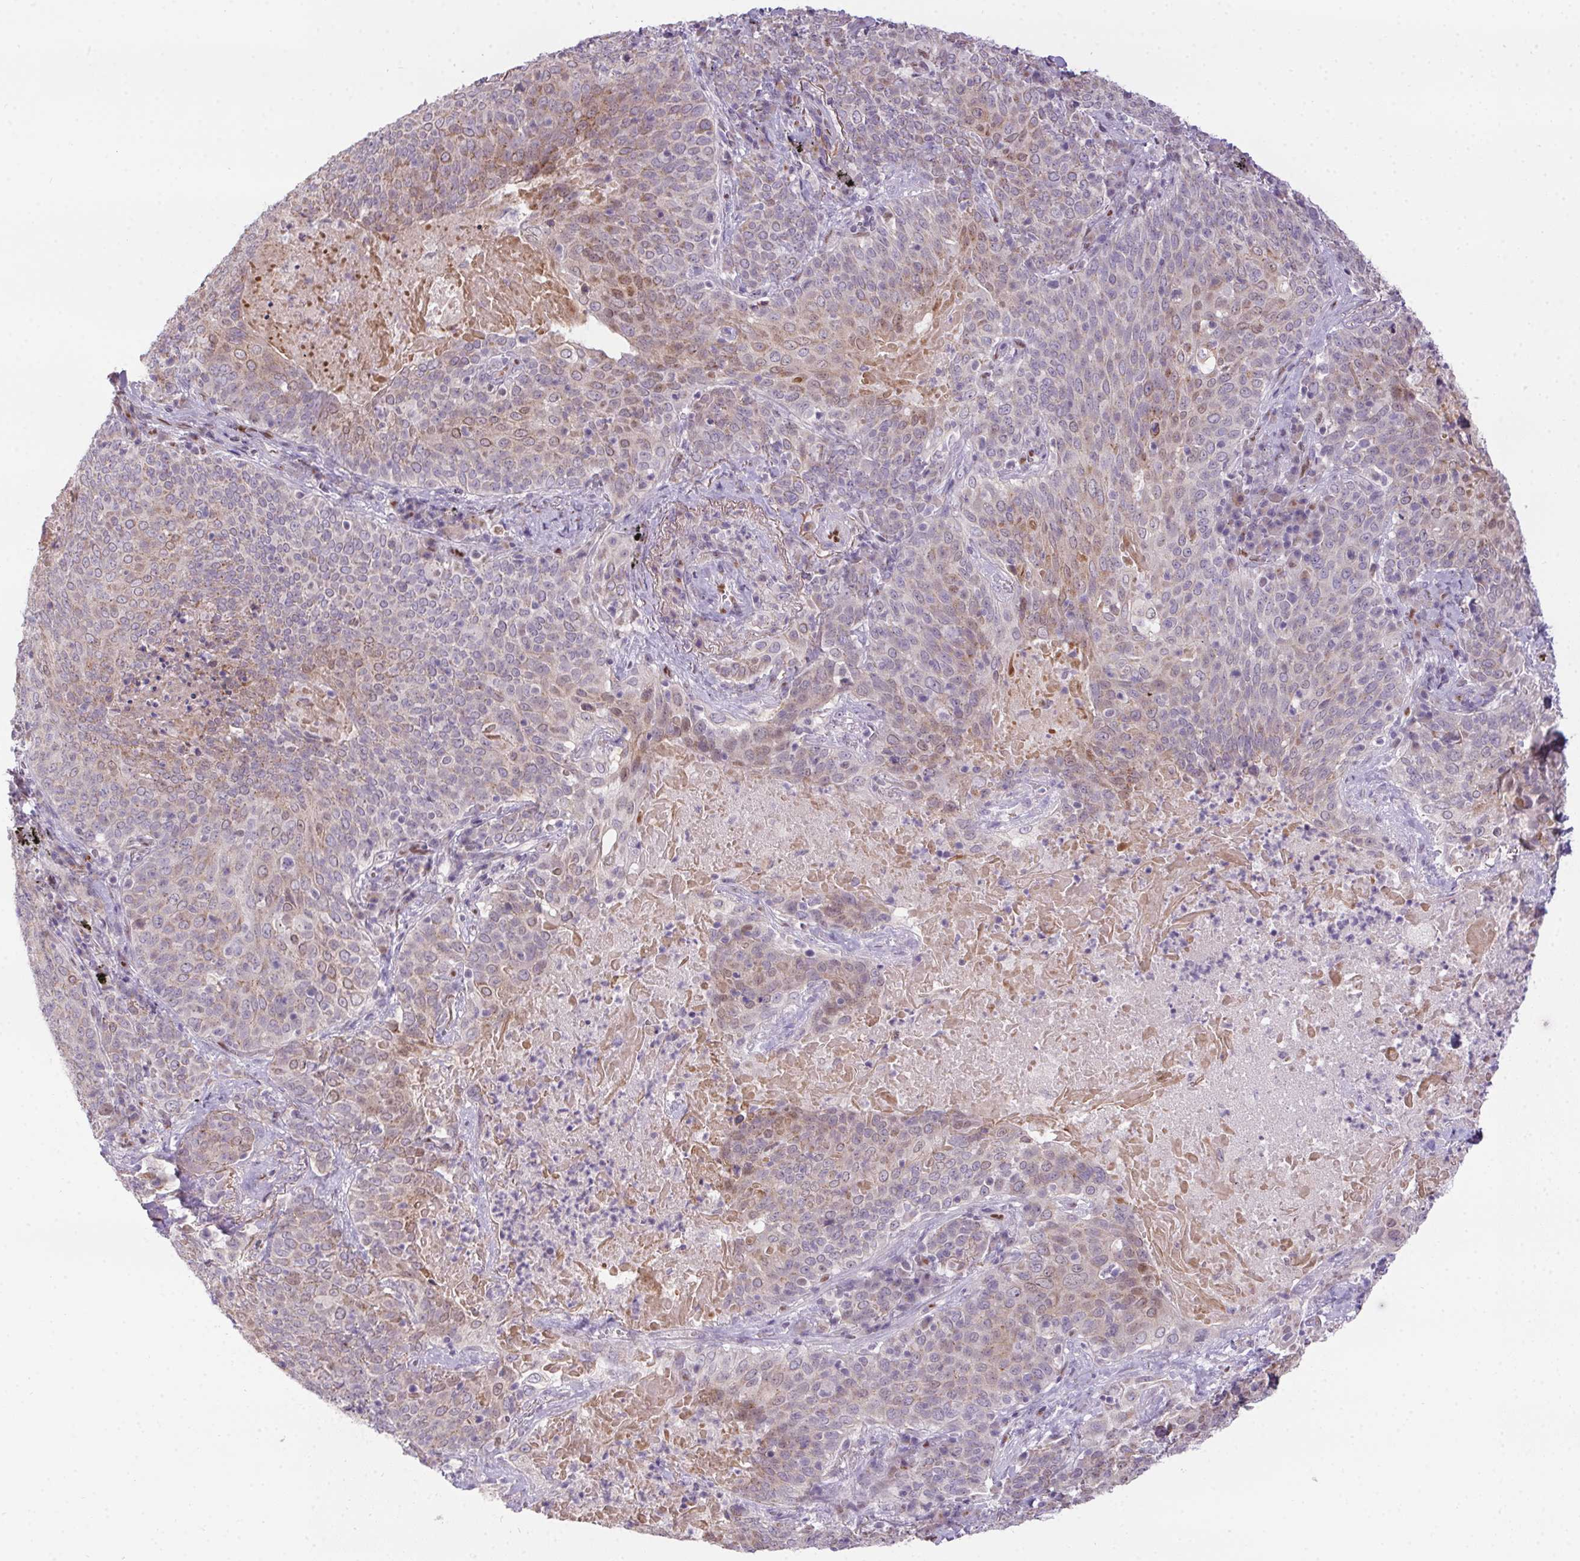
{"staining": {"intensity": "moderate", "quantity": "<25%", "location": "cytoplasmic/membranous,nuclear"}, "tissue": "lung cancer", "cell_type": "Tumor cells", "image_type": "cancer", "snomed": [{"axis": "morphology", "description": "Squamous cell carcinoma, NOS"}, {"axis": "topography", "description": "Lung"}], "caption": "Protein positivity by immunohistochemistry (IHC) reveals moderate cytoplasmic/membranous and nuclear staining in approximately <25% of tumor cells in lung squamous cell carcinoma.", "gene": "SP9", "patient": {"sex": "male", "age": 82}}